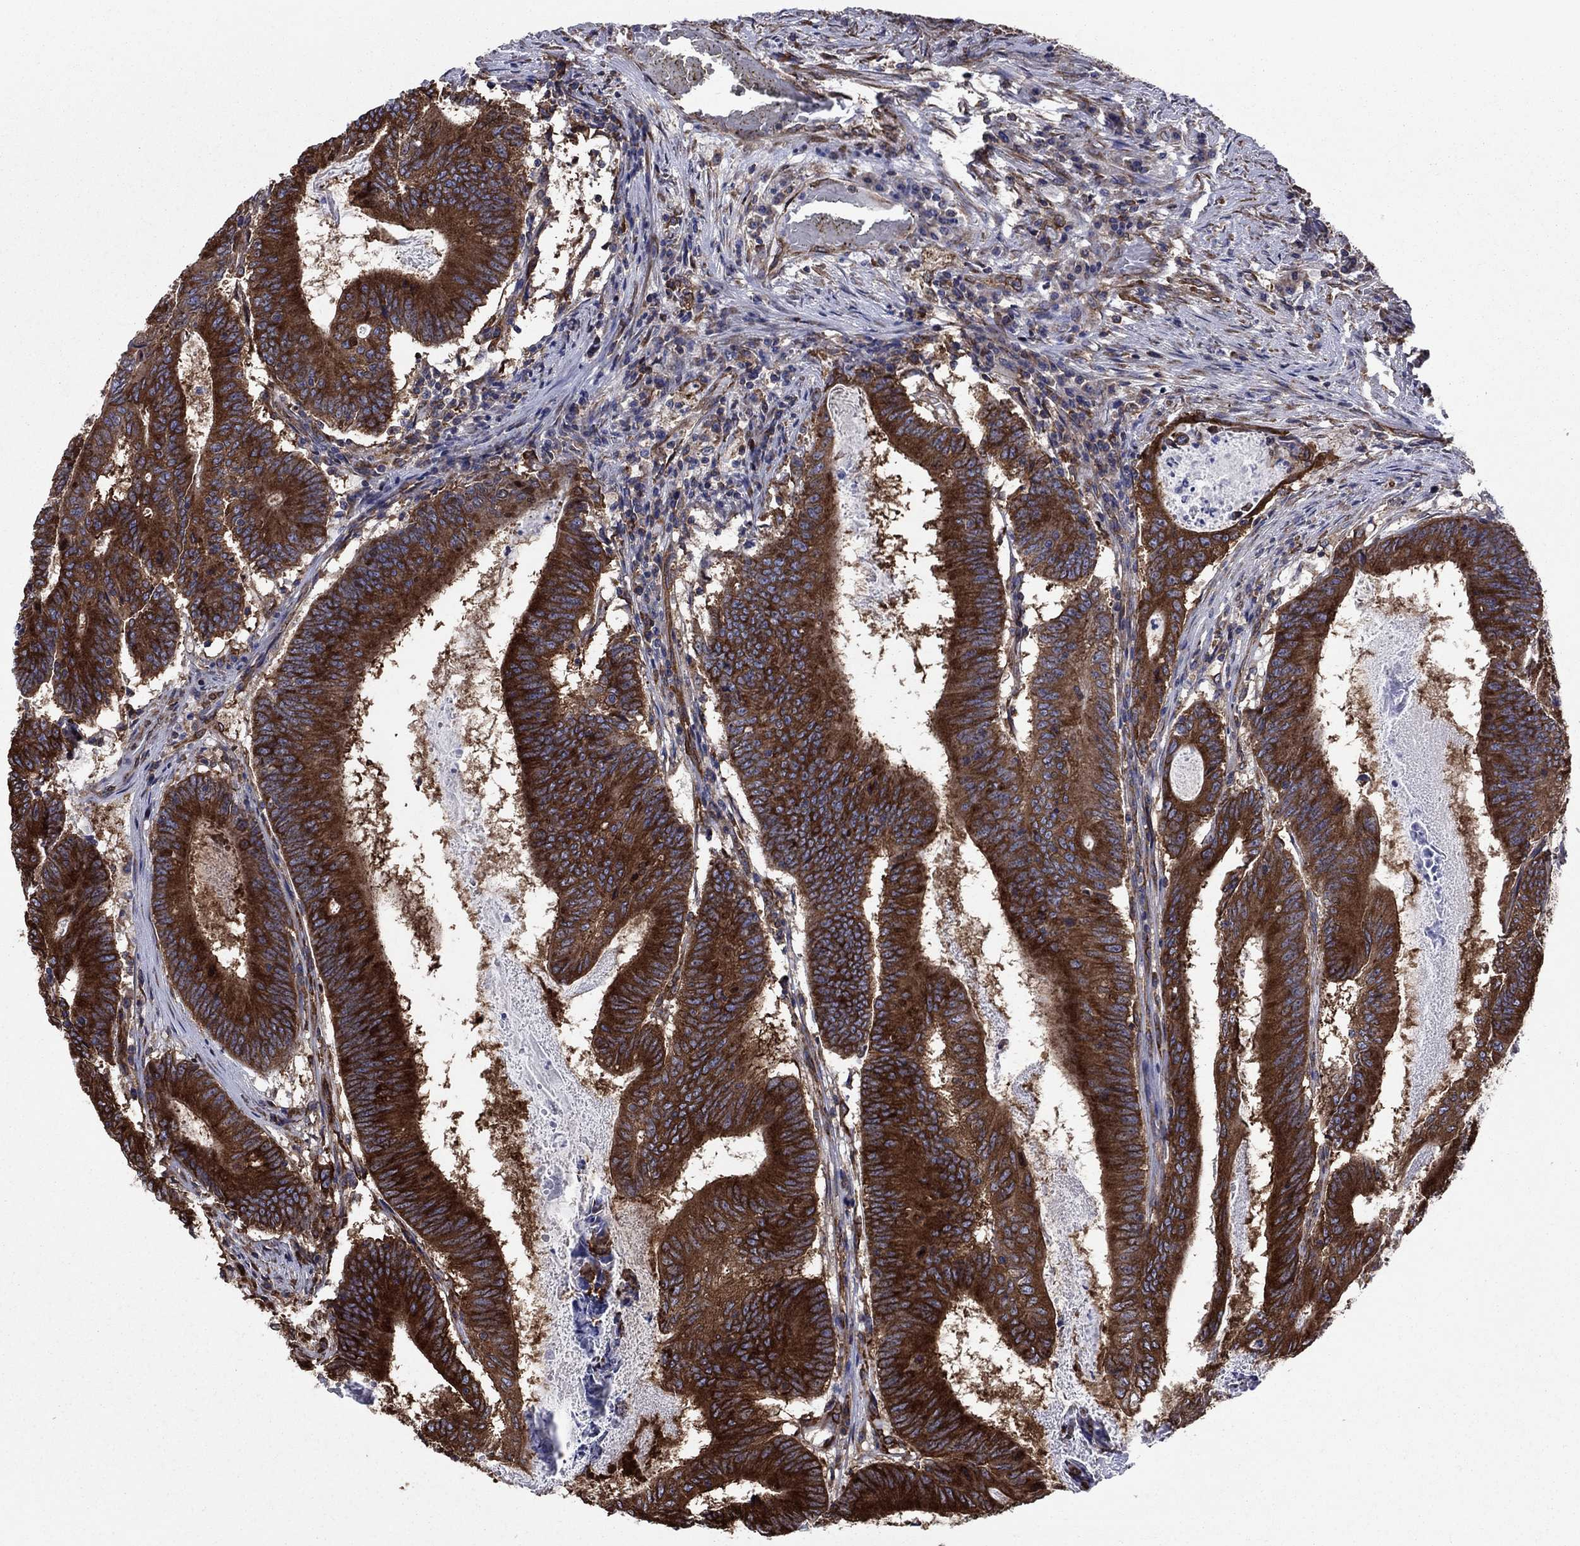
{"staining": {"intensity": "strong", "quantity": ">75%", "location": "cytoplasmic/membranous"}, "tissue": "colorectal cancer", "cell_type": "Tumor cells", "image_type": "cancer", "snomed": [{"axis": "morphology", "description": "Adenocarcinoma, NOS"}, {"axis": "topography", "description": "Colon"}], "caption": "Colorectal cancer stained with DAB immunohistochemistry exhibits high levels of strong cytoplasmic/membranous positivity in about >75% of tumor cells.", "gene": "YBX1", "patient": {"sex": "female", "age": 70}}